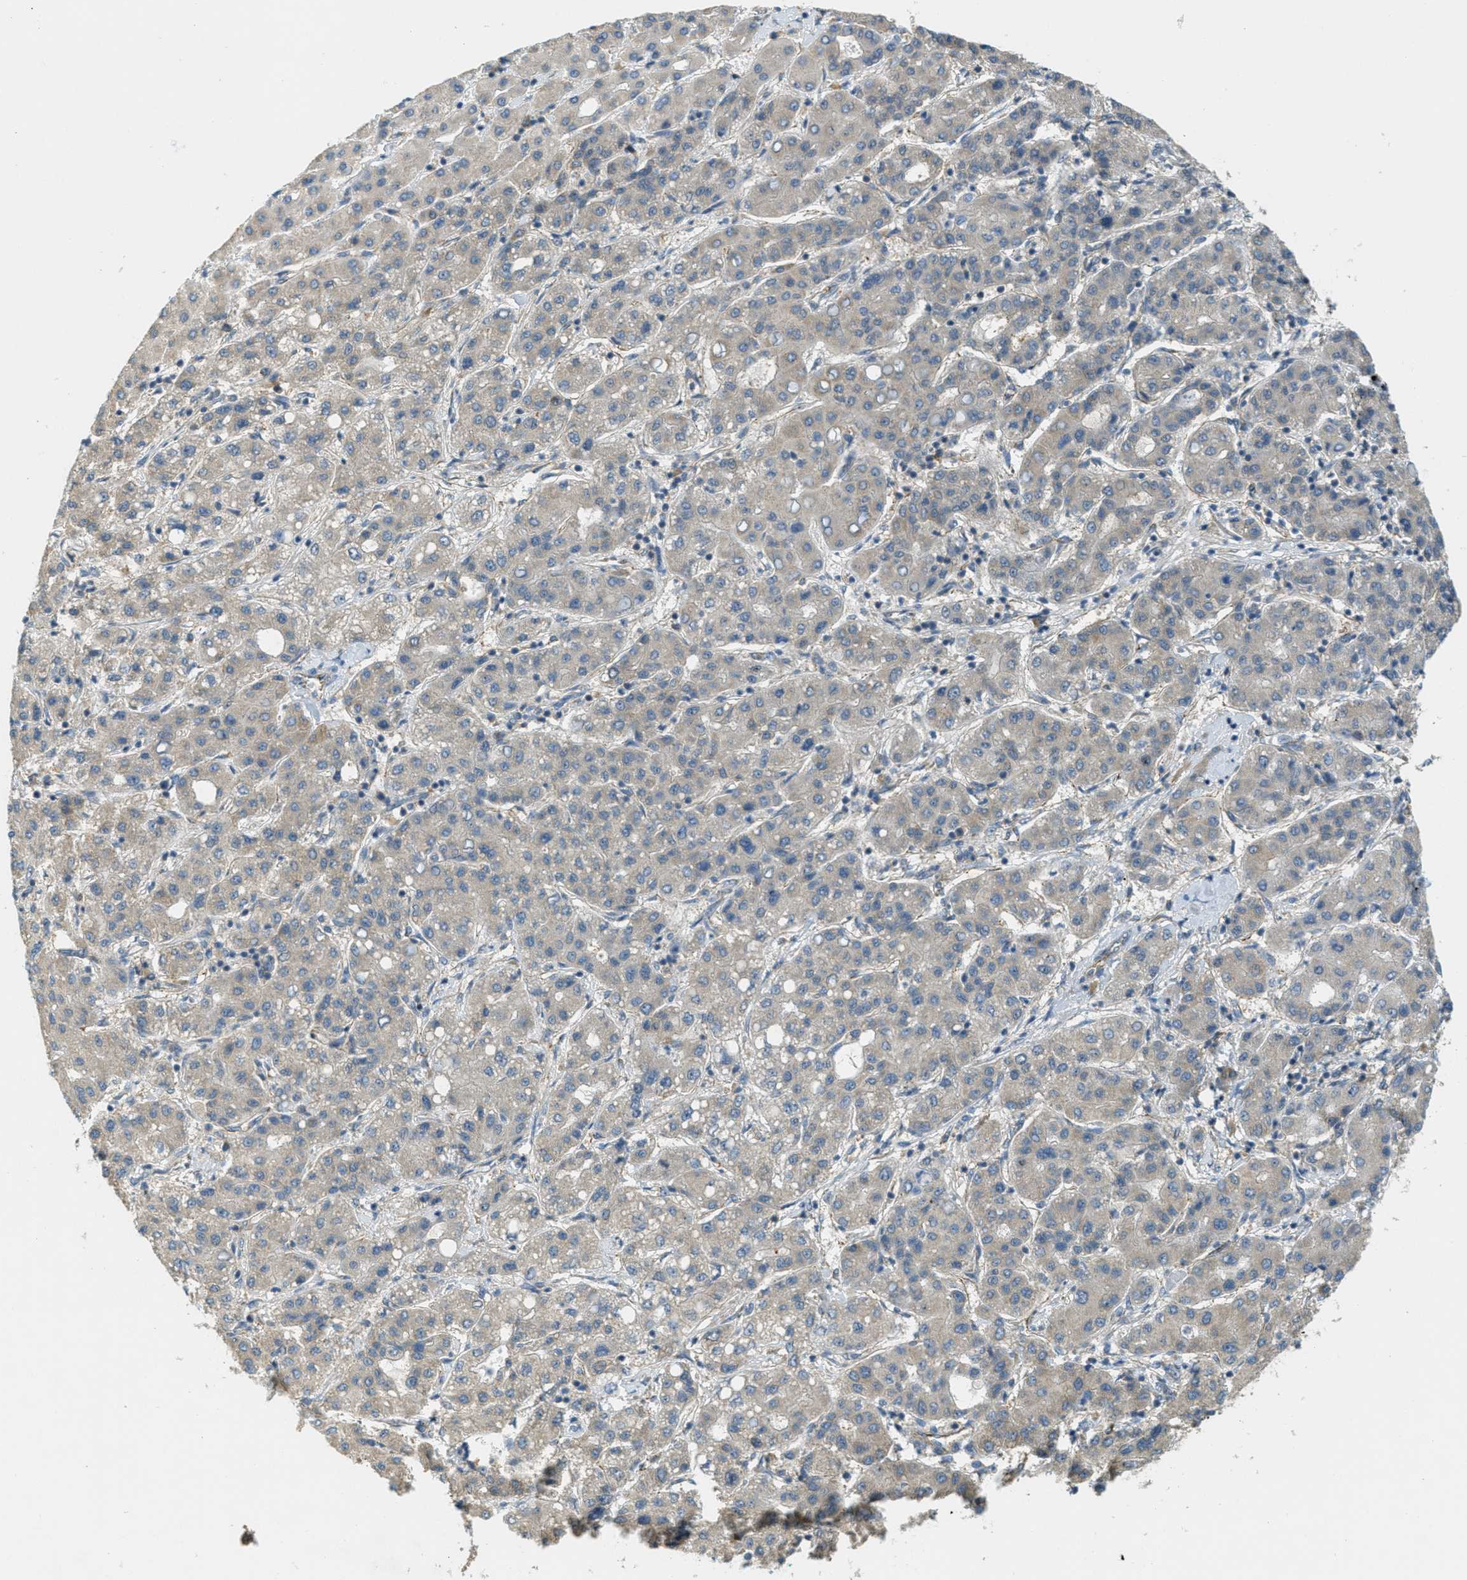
{"staining": {"intensity": "weak", "quantity": "25%-75%", "location": "cytoplasmic/membranous"}, "tissue": "liver cancer", "cell_type": "Tumor cells", "image_type": "cancer", "snomed": [{"axis": "morphology", "description": "Carcinoma, Hepatocellular, NOS"}, {"axis": "topography", "description": "Liver"}], "caption": "The photomicrograph shows immunohistochemical staining of hepatocellular carcinoma (liver). There is weak cytoplasmic/membranous expression is present in approximately 25%-75% of tumor cells. Nuclei are stained in blue.", "gene": "JCAD", "patient": {"sex": "male", "age": 65}}